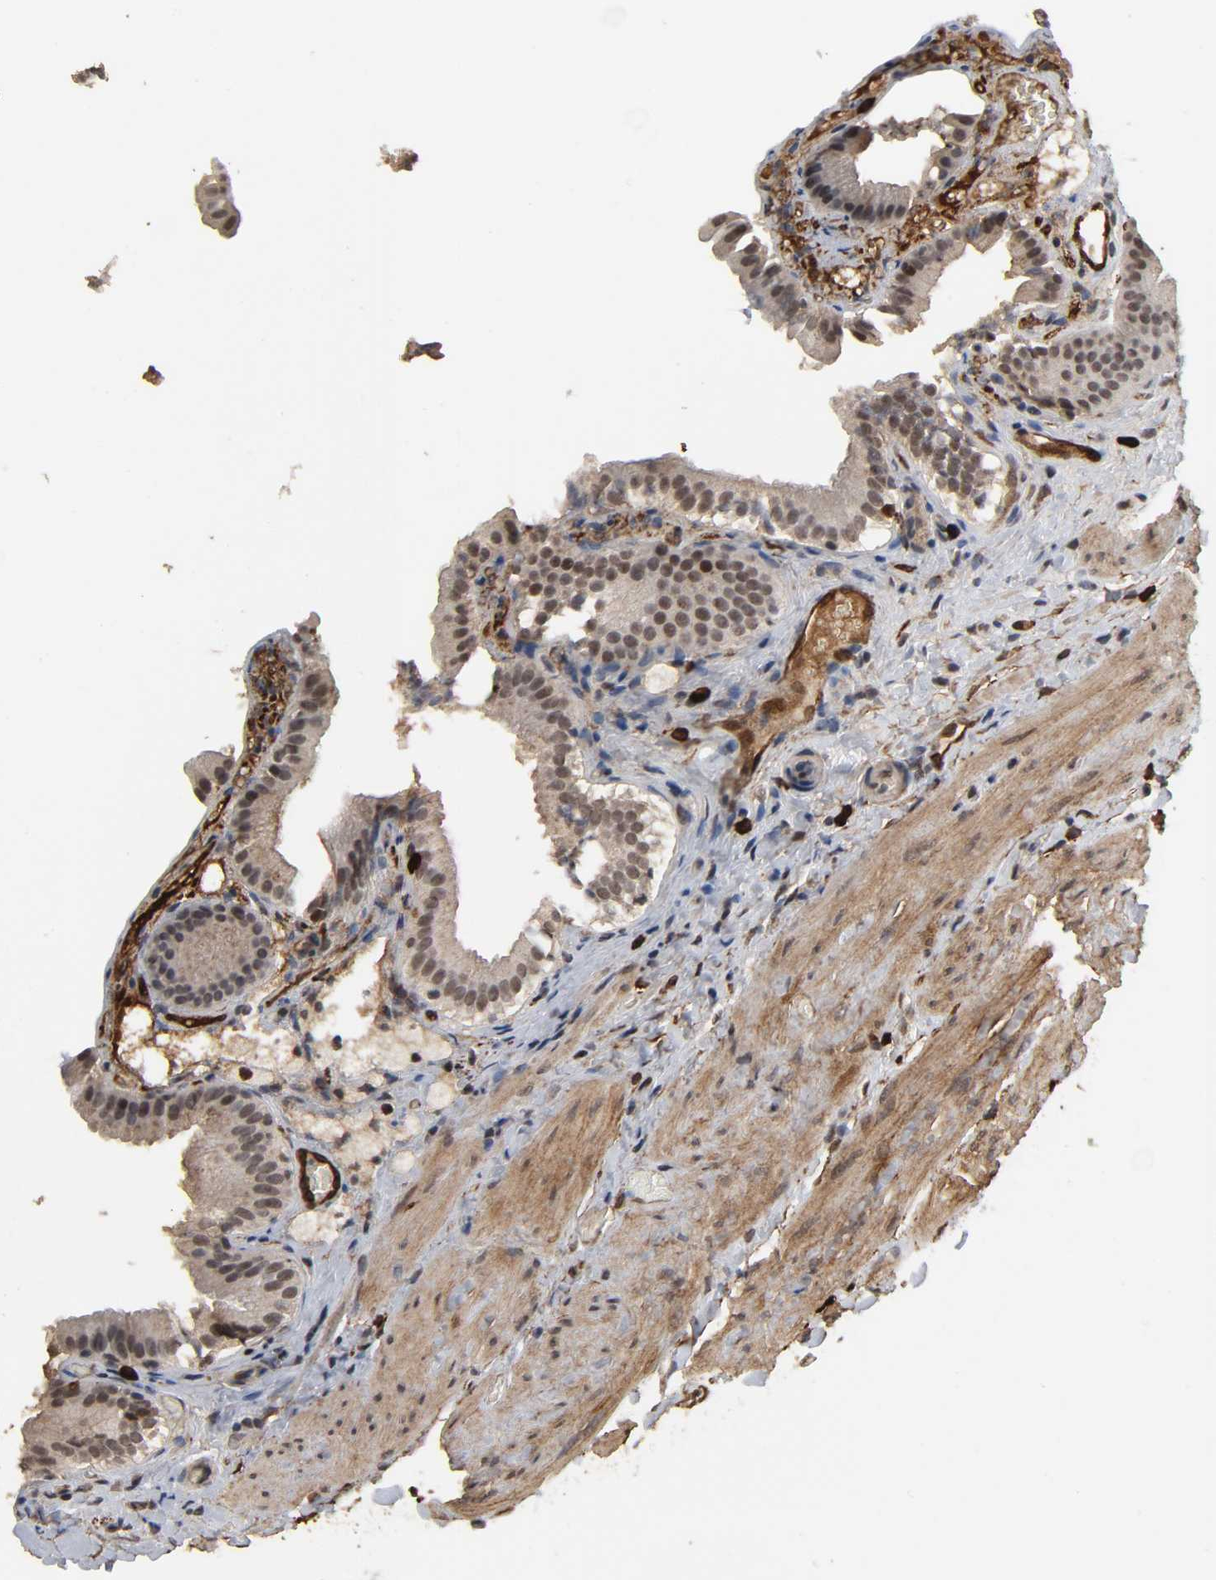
{"staining": {"intensity": "moderate", "quantity": ">75%", "location": "cytoplasmic/membranous,nuclear"}, "tissue": "gallbladder", "cell_type": "Glandular cells", "image_type": "normal", "snomed": [{"axis": "morphology", "description": "Normal tissue, NOS"}, {"axis": "topography", "description": "Gallbladder"}], "caption": "Immunohistochemistry image of benign gallbladder: gallbladder stained using immunohistochemistry reveals medium levels of moderate protein expression localized specifically in the cytoplasmic/membranous,nuclear of glandular cells, appearing as a cytoplasmic/membranous,nuclear brown color.", "gene": "AHNAK2", "patient": {"sex": "female", "age": 24}}